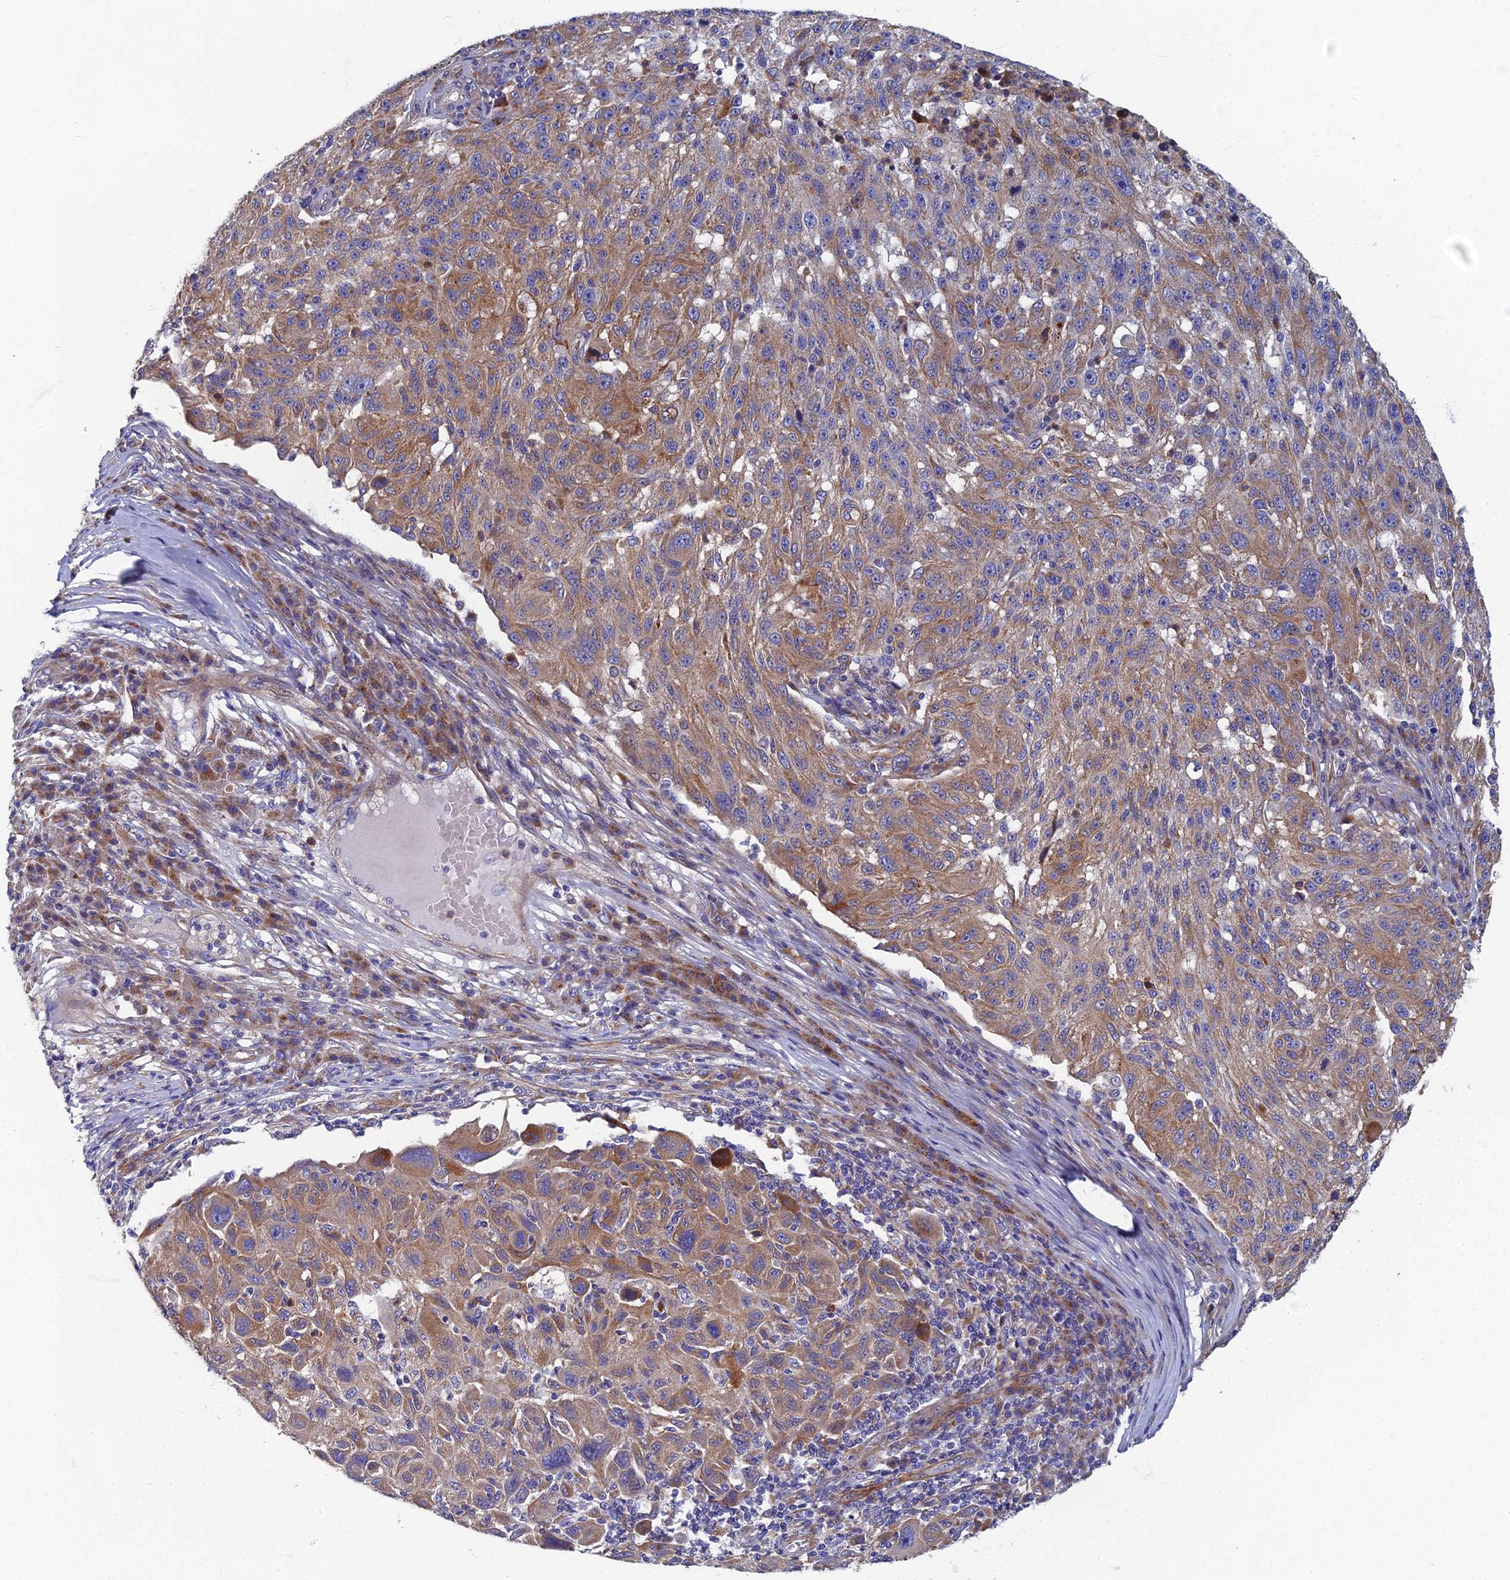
{"staining": {"intensity": "weak", "quantity": "25%-75%", "location": "cytoplasmic/membranous"}, "tissue": "melanoma", "cell_type": "Tumor cells", "image_type": "cancer", "snomed": [{"axis": "morphology", "description": "Malignant melanoma, NOS"}, {"axis": "topography", "description": "Skin"}], "caption": "Protein positivity by immunohistochemistry (IHC) demonstrates weak cytoplasmic/membranous expression in approximately 25%-75% of tumor cells in malignant melanoma.", "gene": "RNASEK", "patient": {"sex": "male", "age": 53}}